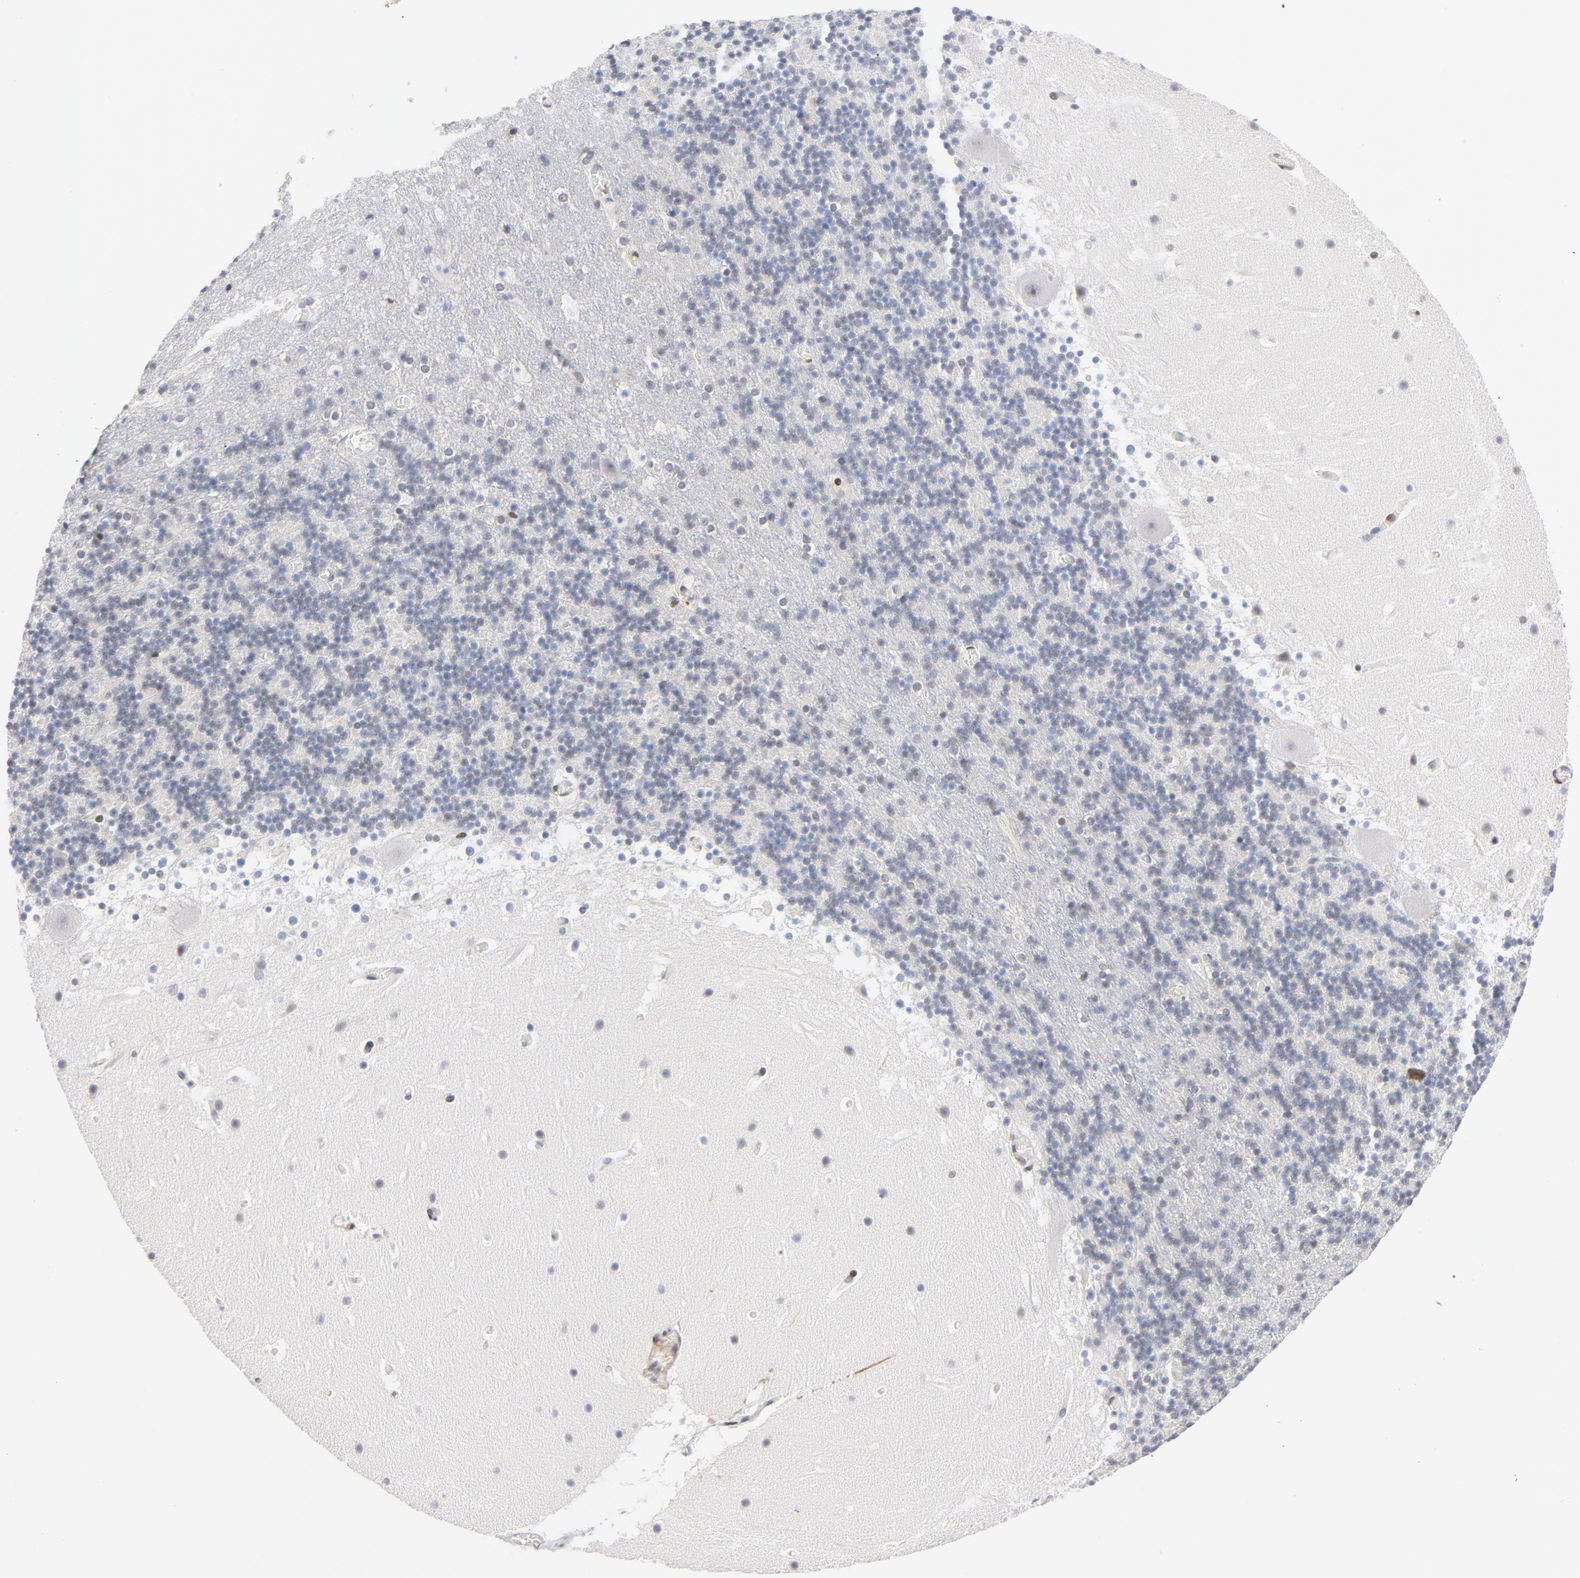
{"staining": {"intensity": "weak", "quantity": "<25%", "location": "nuclear"}, "tissue": "cerebellum", "cell_type": "Cells in granular layer", "image_type": "normal", "snomed": [{"axis": "morphology", "description": "Normal tissue, NOS"}, {"axis": "topography", "description": "Cerebellum"}], "caption": "High power microscopy image of an immunohistochemistry (IHC) image of unremarkable cerebellum, revealing no significant expression in cells in granular layer. (IHC, brightfield microscopy, high magnification).", "gene": "NFIC", "patient": {"sex": "male", "age": 45}}